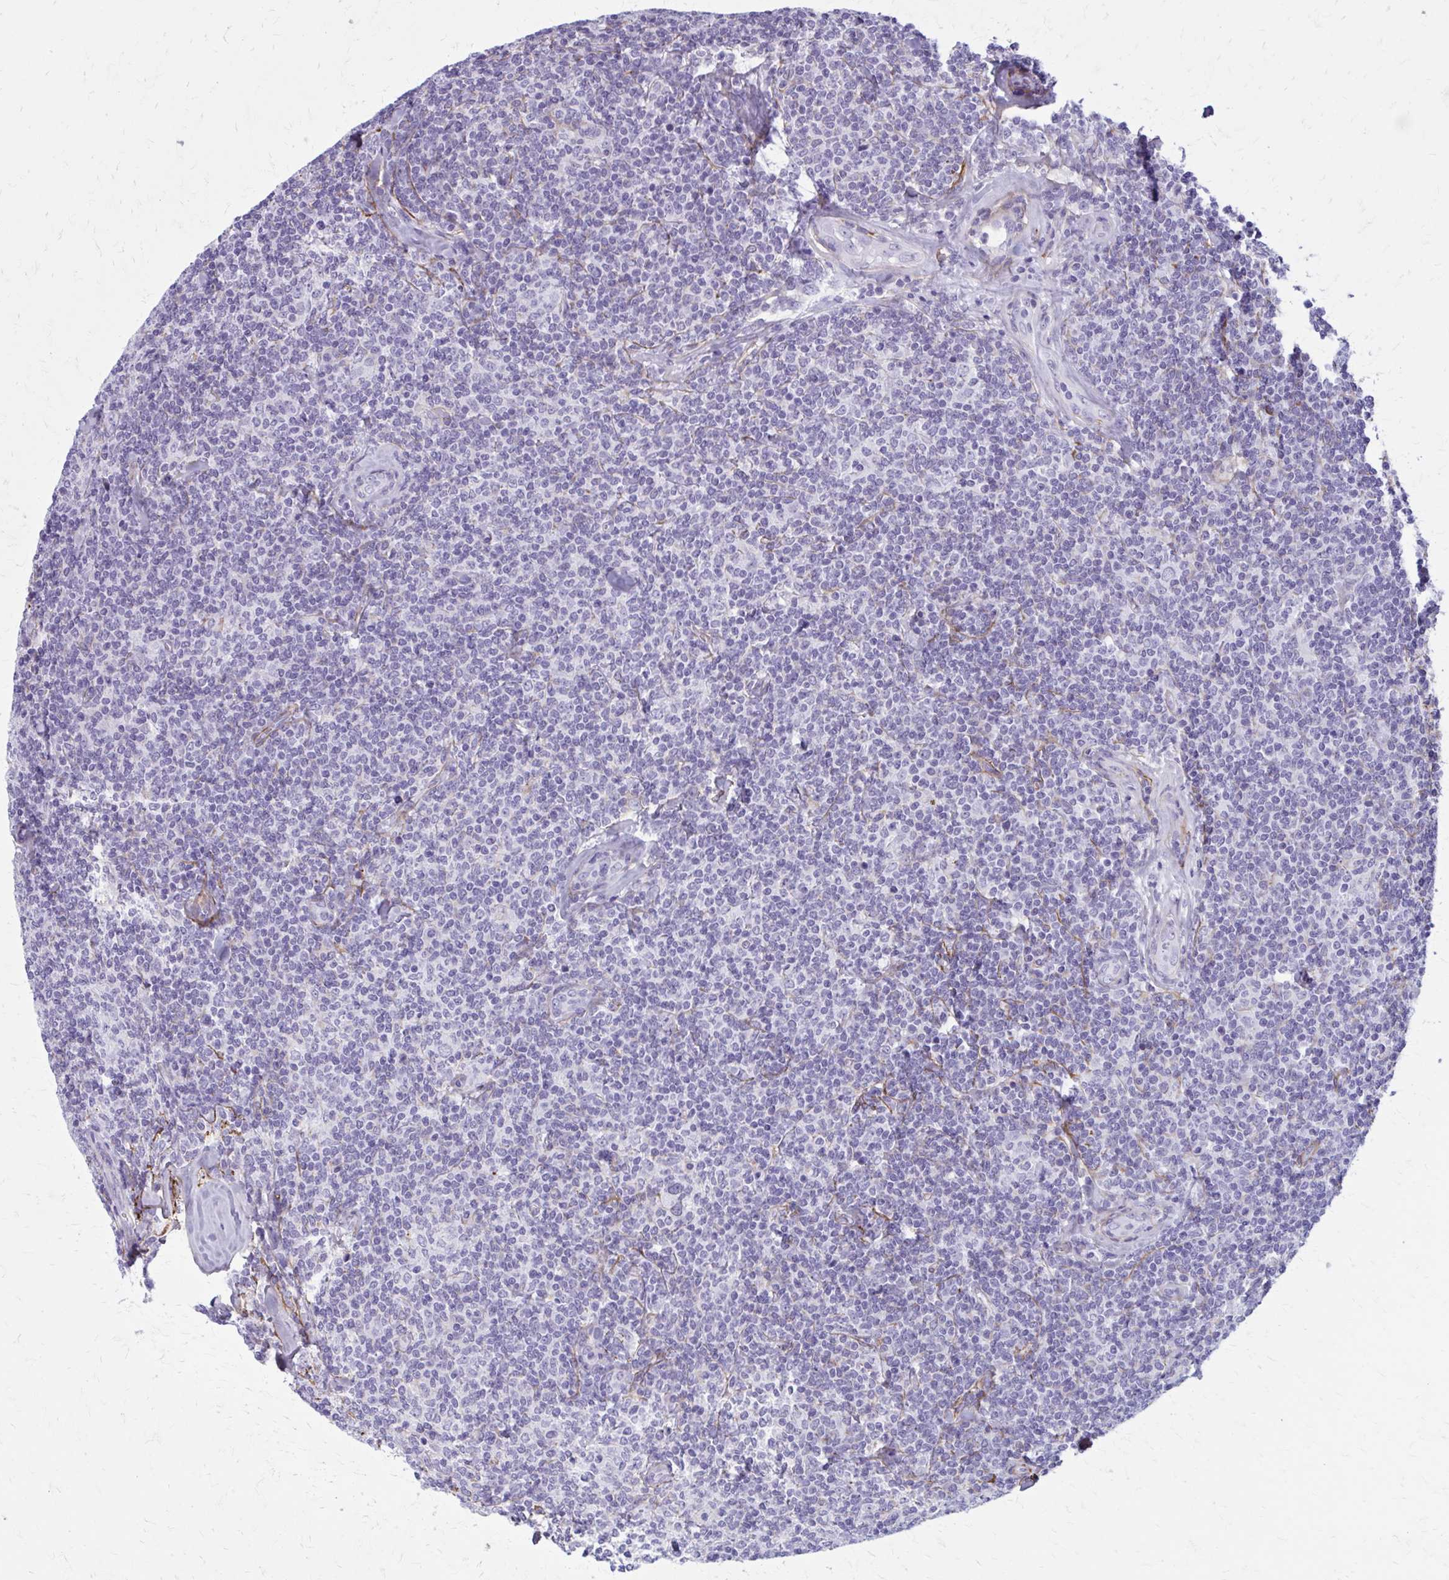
{"staining": {"intensity": "negative", "quantity": "none", "location": "none"}, "tissue": "lymphoma", "cell_type": "Tumor cells", "image_type": "cancer", "snomed": [{"axis": "morphology", "description": "Malignant lymphoma, non-Hodgkin's type, Low grade"}, {"axis": "topography", "description": "Lymph node"}], "caption": "The micrograph shows no staining of tumor cells in low-grade malignant lymphoma, non-Hodgkin's type.", "gene": "AKAP12", "patient": {"sex": "female", "age": 56}}